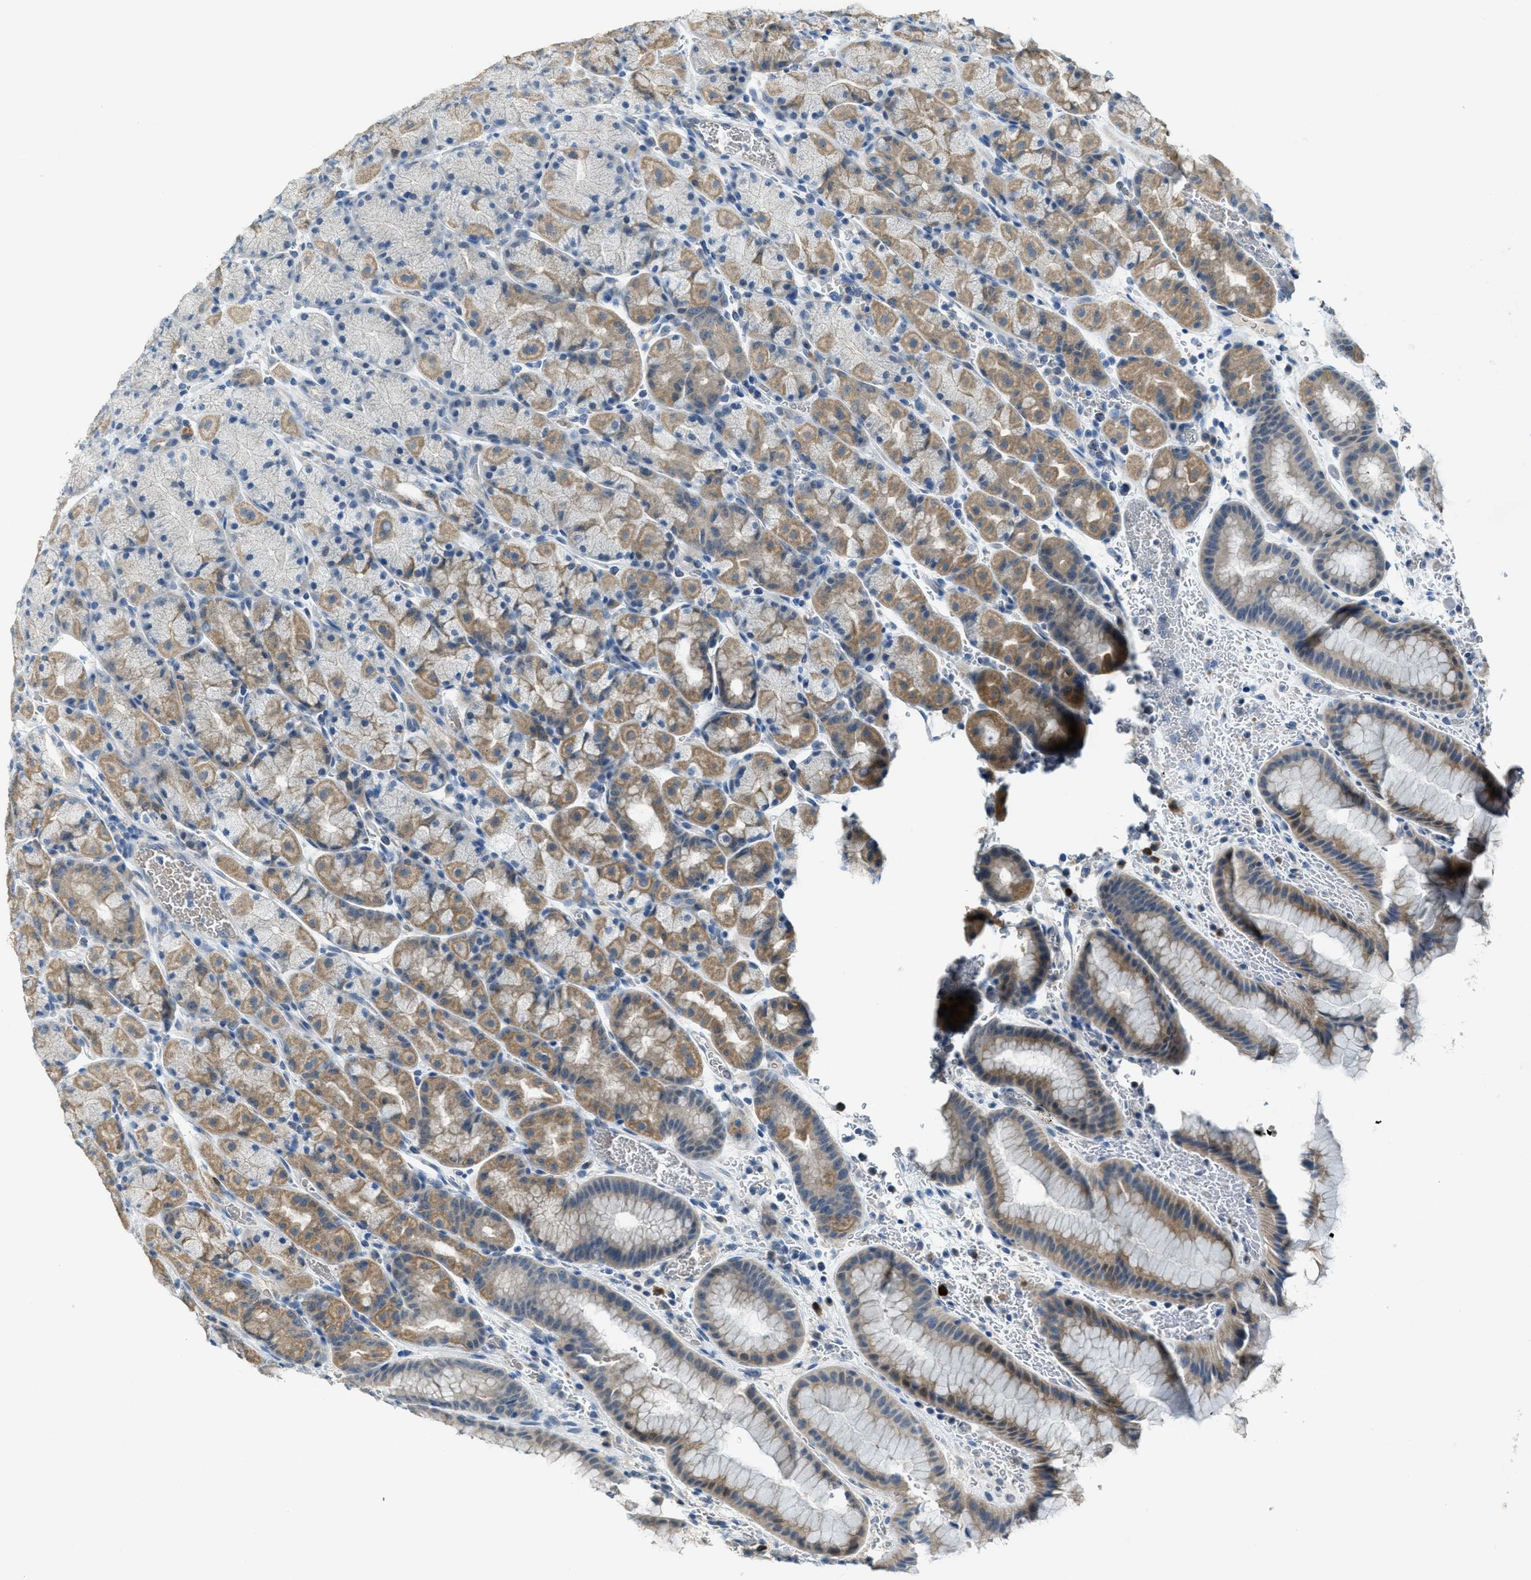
{"staining": {"intensity": "moderate", "quantity": ">75%", "location": "cytoplasmic/membranous"}, "tissue": "stomach", "cell_type": "Glandular cells", "image_type": "normal", "snomed": [{"axis": "morphology", "description": "Normal tissue, NOS"}, {"axis": "morphology", "description": "Carcinoid, malignant, NOS"}, {"axis": "topography", "description": "Stomach, upper"}], "caption": "A brown stain highlights moderate cytoplasmic/membranous expression of a protein in glandular cells of benign human stomach.", "gene": "CDON", "patient": {"sex": "male", "age": 39}}